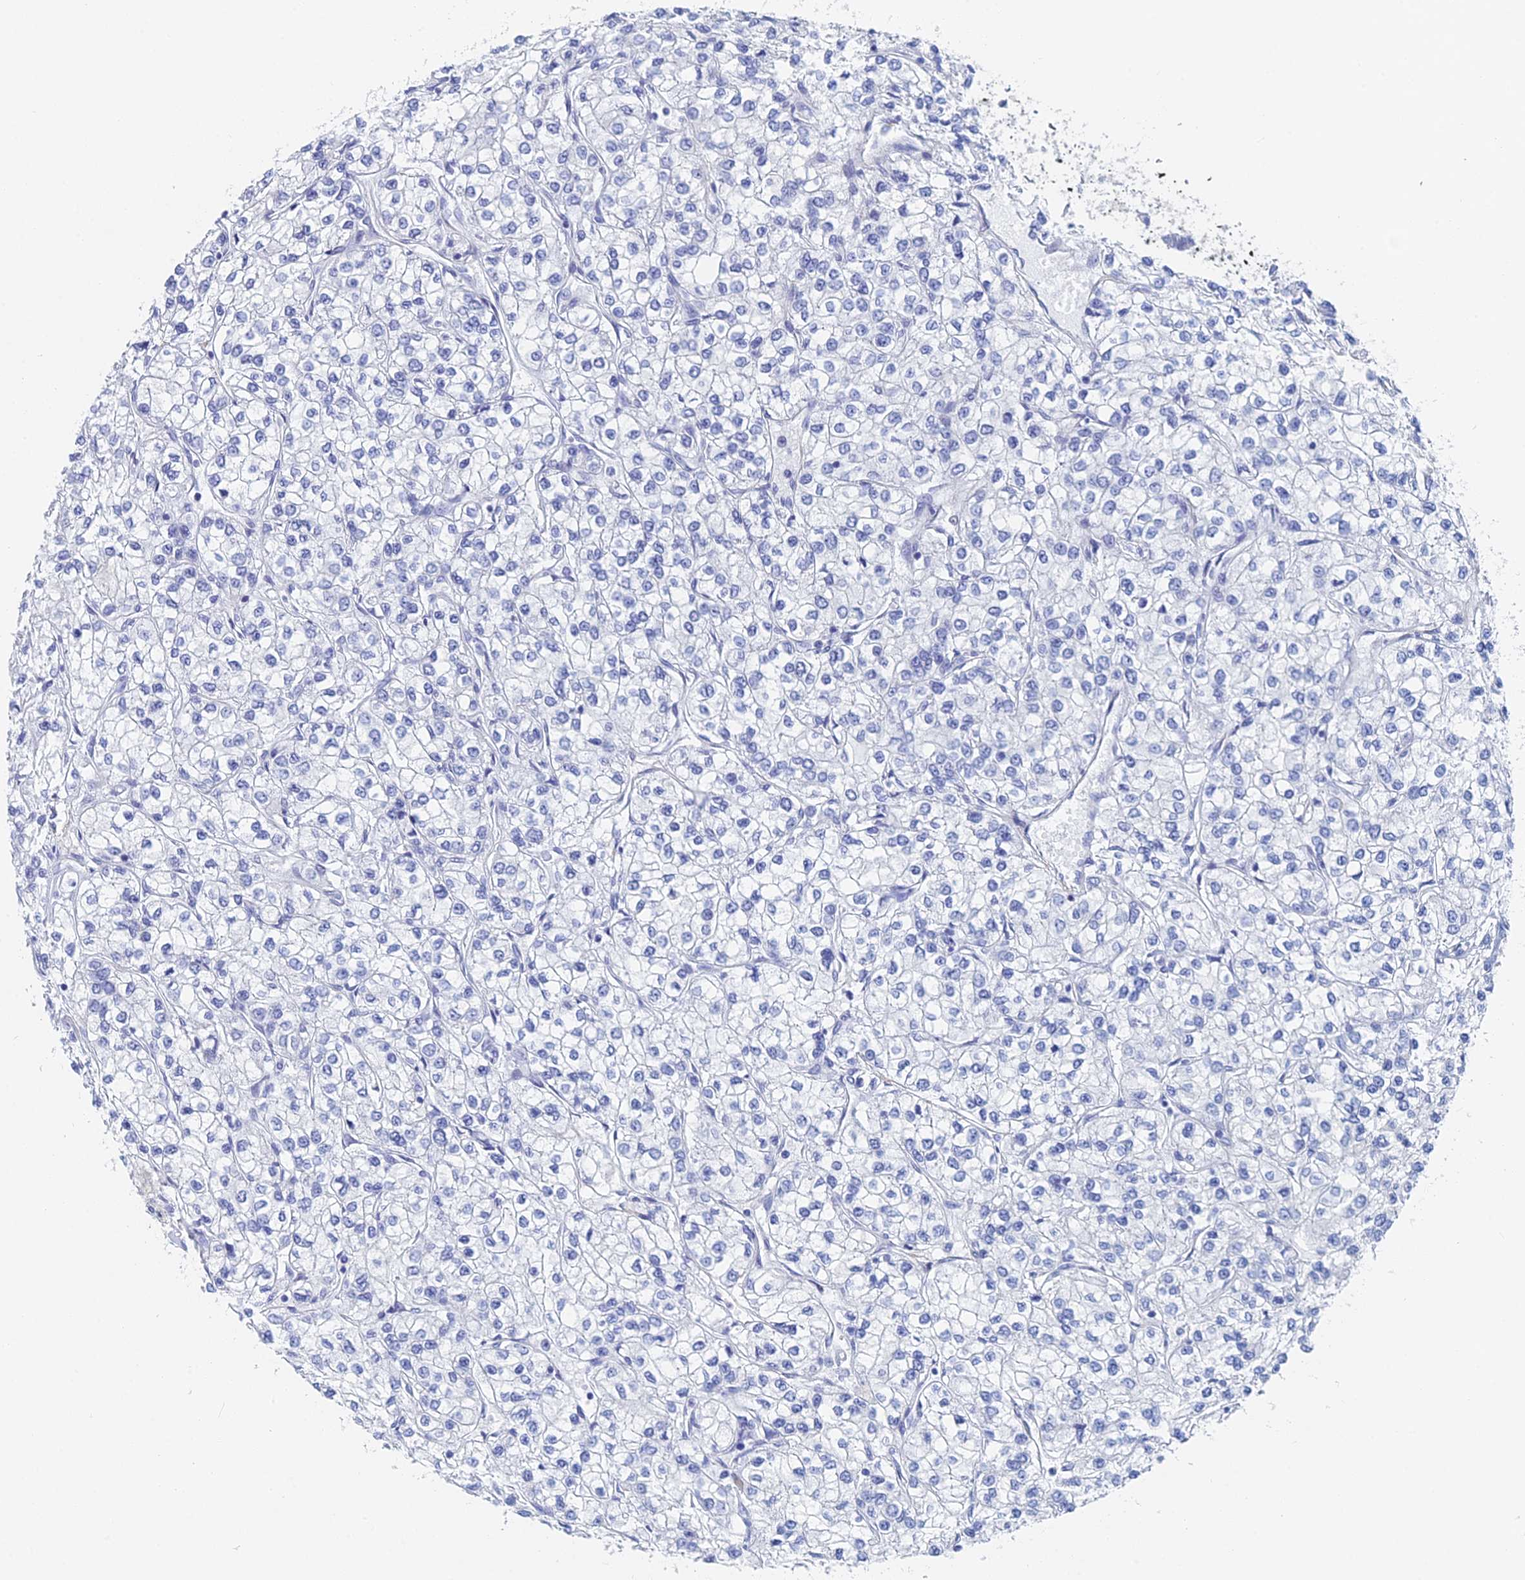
{"staining": {"intensity": "negative", "quantity": "none", "location": "none"}, "tissue": "renal cancer", "cell_type": "Tumor cells", "image_type": "cancer", "snomed": [{"axis": "morphology", "description": "Adenocarcinoma, NOS"}, {"axis": "topography", "description": "Kidney"}], "caption": "IHC of renal cancer demonstrates no positivity in tumor cells.", "gene": "KCNK18", "patient": {"sex": "male", "age": 80}}